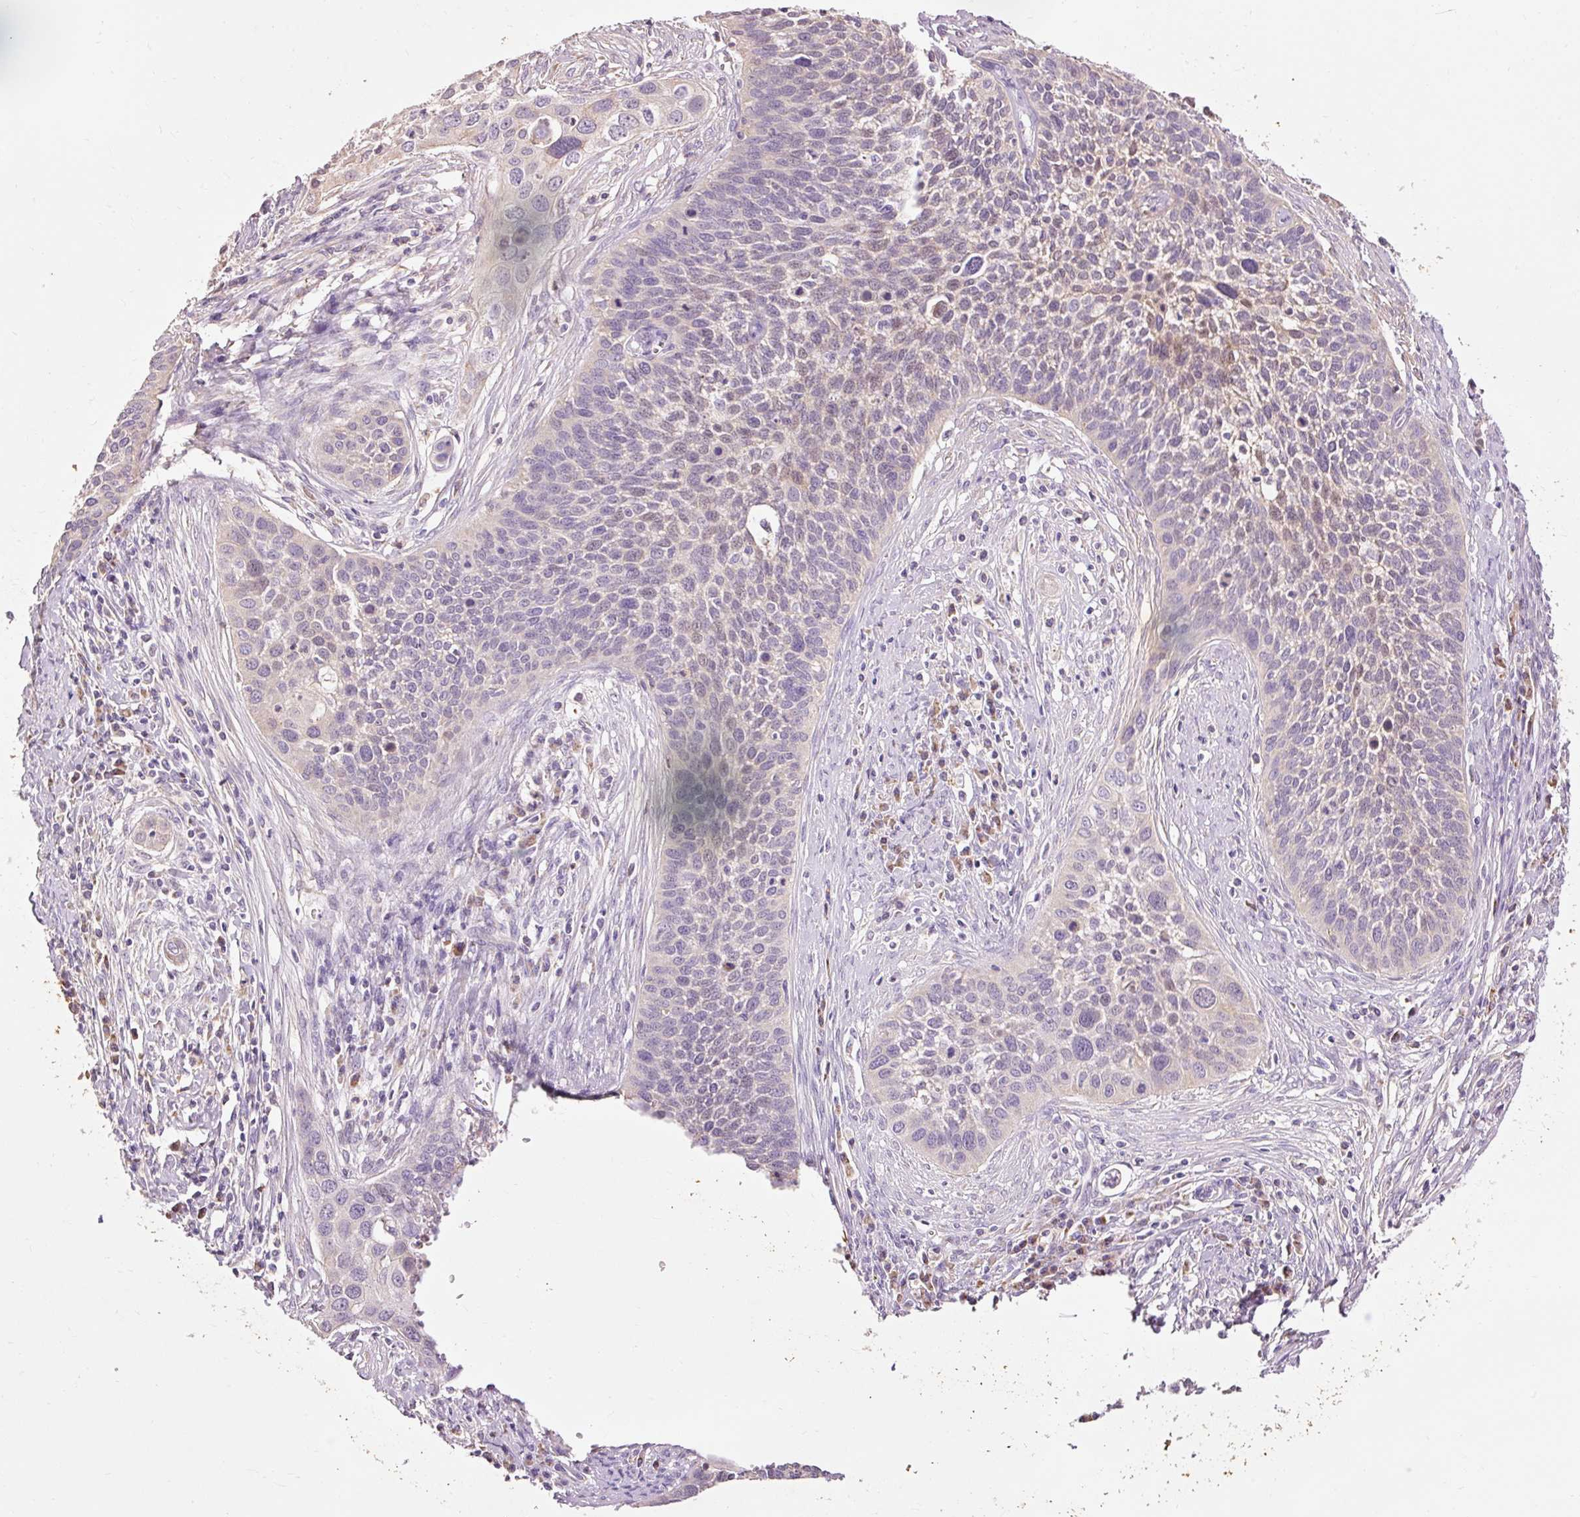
{"staining": {"intensity": "weak", "quantity": "<25%", "location": "cytoplasmic/membranous"}, "tissue": "cervical cancer", "cell_type": "Tumor cells", "image_type": "cancer", "snomed": [{"axis": "morphology", "description": "Squamous cell carcinoma, NOS"}, {"axis": "topography", "description": "Cervix"}], "caption": "An image of cervical cancer (squamous cell carcinoma) stained for a protein shows no brown staining in tumor cells.", "gene": "PRDX5", "patient": {"sex": "female", "age": 34}}